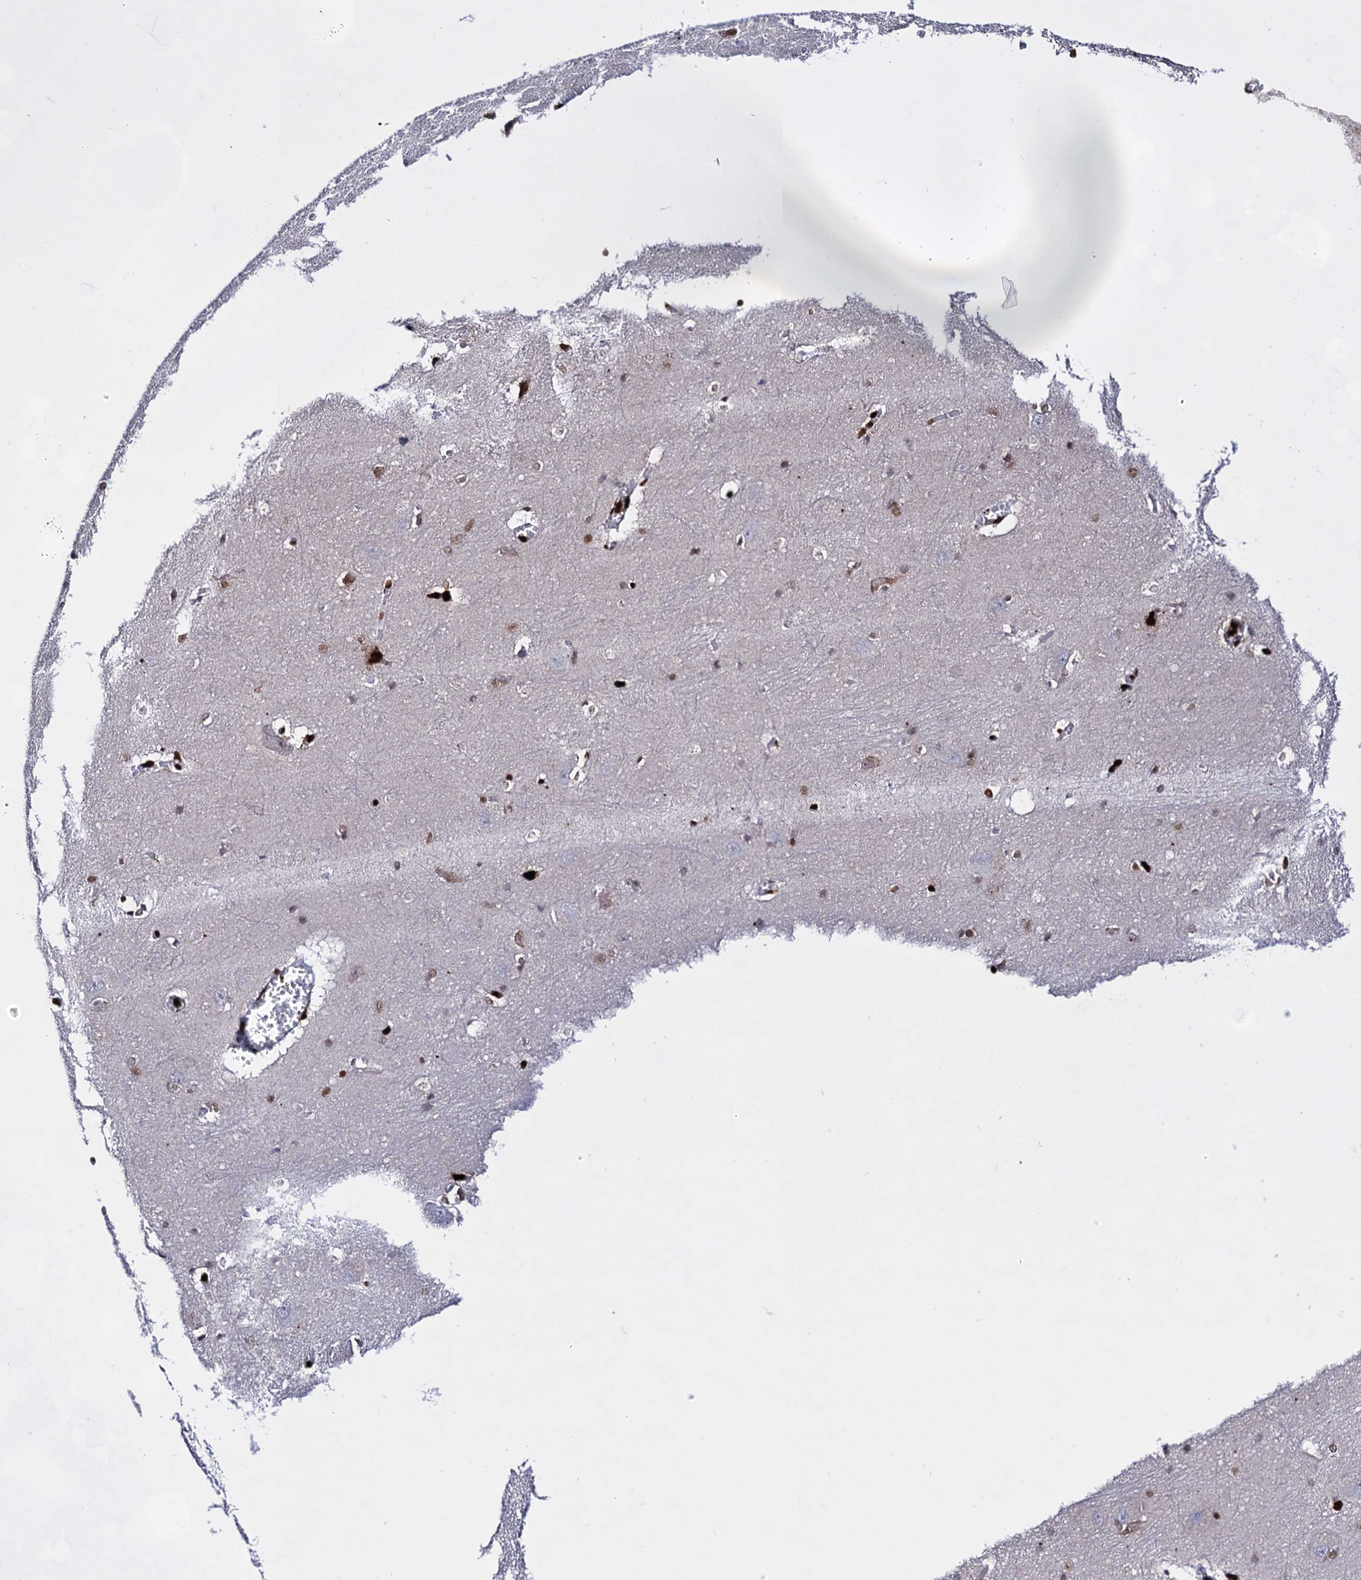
{"staining": {"intensity": "strong", "quantity": "<25%", "location": "nuclear"}, "tissue": "caudate", "cell_type": "Glial cells", "image_type": "normal", "snomed": [{"axis": "morphology", "description": "Normal tissue, NOS"}, {"axis": "topography", "description": "Lateral ventricle wall"}], "caption": "Protein analysis of normal caudate displays strong nuclear expression in approximately <25% of glial cells.", "gene": "HMGB2", "patient": {"sex": "male", "age": 37}}